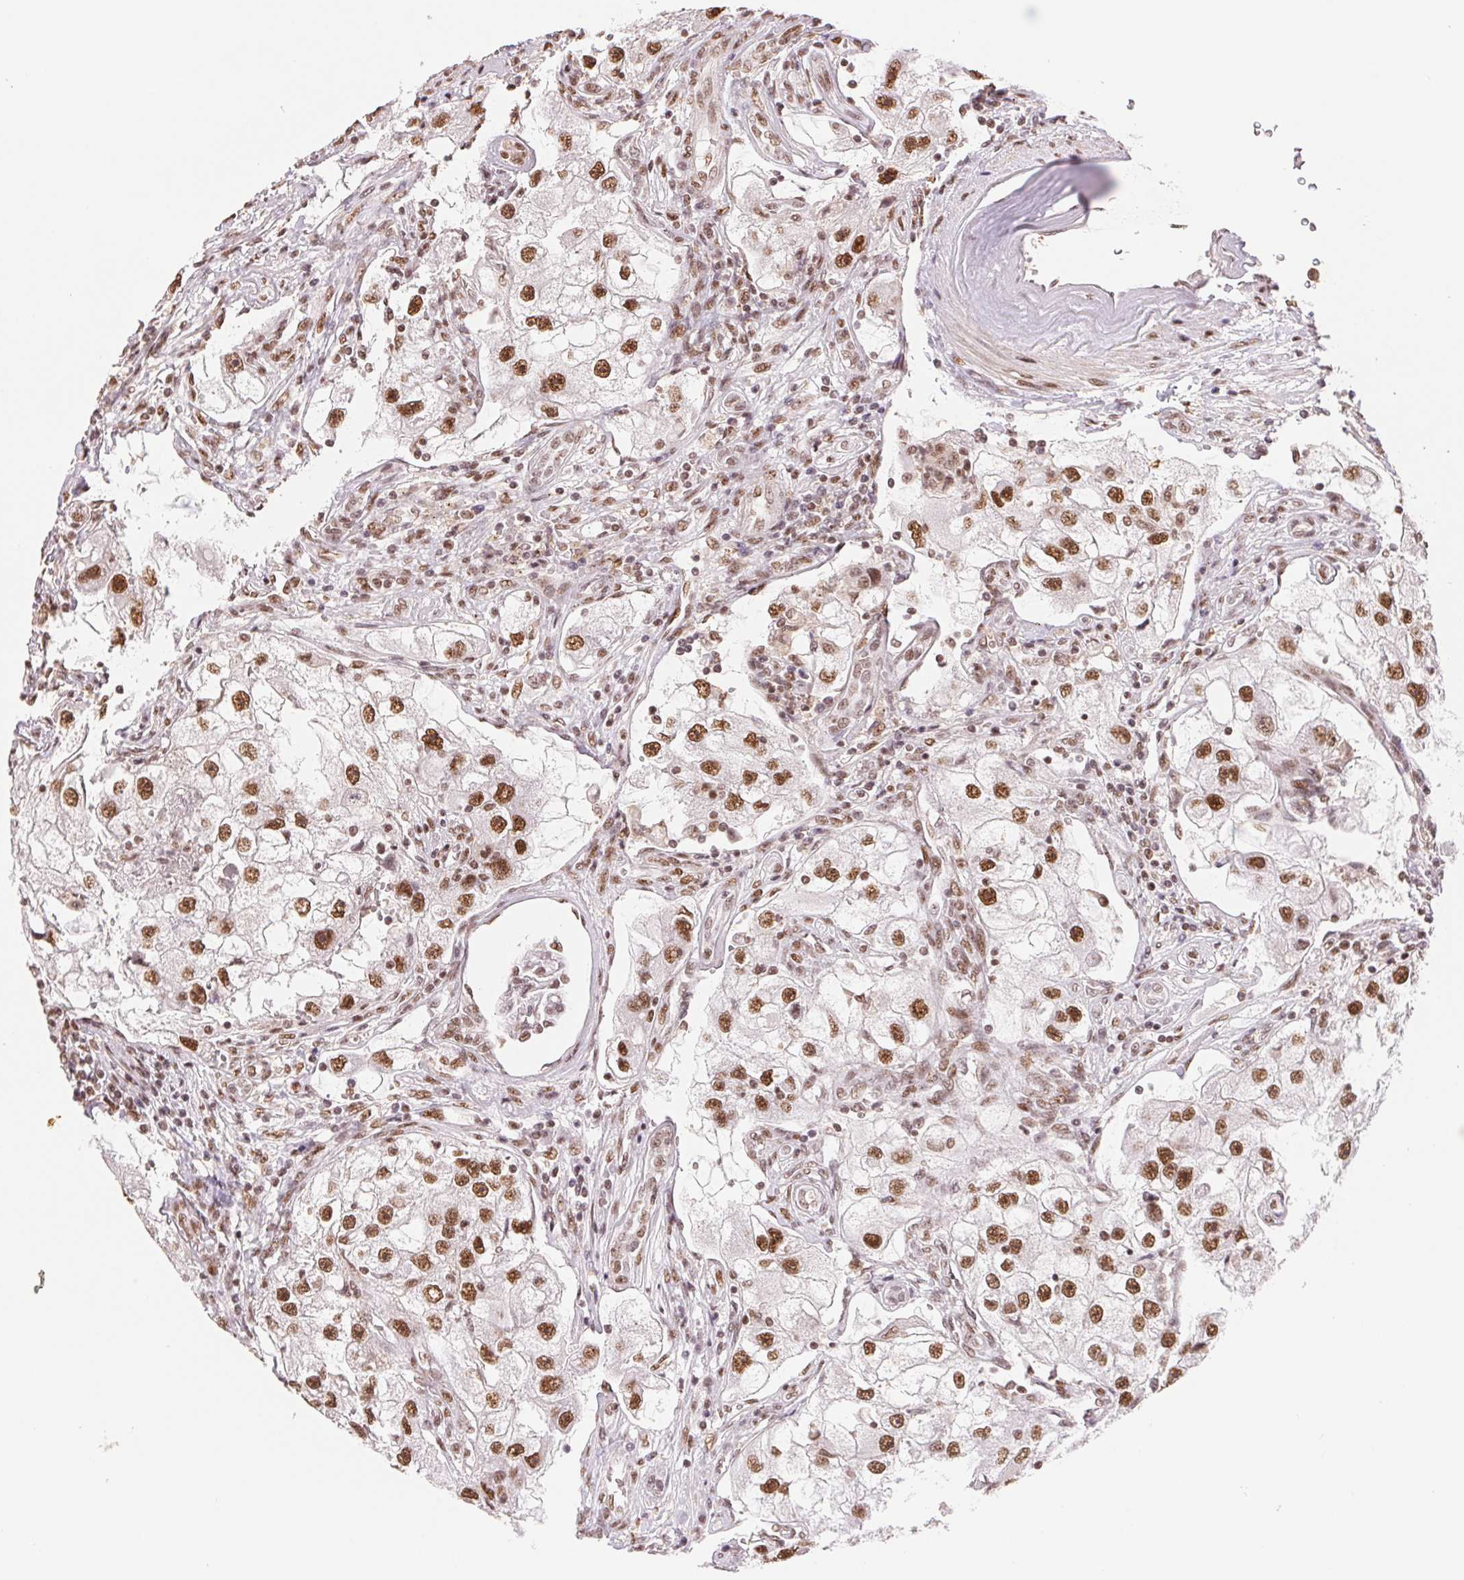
{"staining": {"intensity": "strong", "quantity": ">75%", "location": "nuclear"}, "tissue": "renal cancer", "cell_type": "Tumor cells", "image_type": "cancer", "snomed": [{"axis": "morphology", "description": "Adenocarcinoma, NOS"}, {"axis": "topography", "description": "Kidney"}], "caption": "Adenocarcinoma (renal) stained with a brown dye exhibits strong nuclear positive expression in approximately >75% of tumor cells.", "gene": "SREK1", "patient": {"sex": "male", "age": 63}}